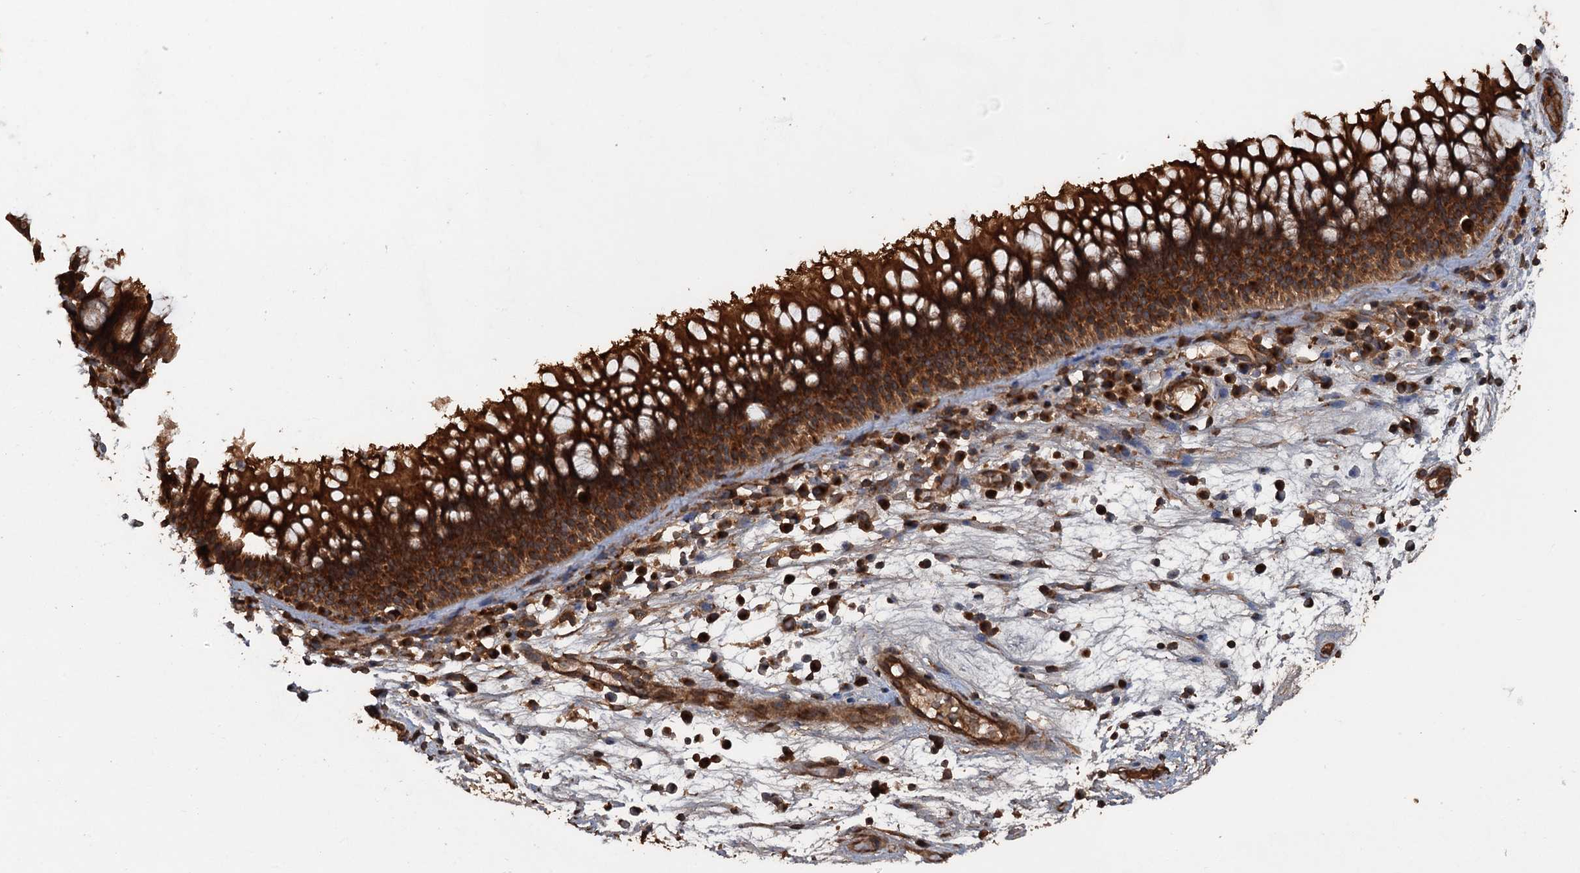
{"staining": {"intensity": "strong", "quantity": ">75%", "location": "cytoplasmic/membranous"}, "tissue": "nasopharynx", "cell_type": "Respiratory epithelial cells", "image_type": "normal", "snomed": [{"axis": "morphology", "description": "Normal tissue, NOS"}, {"axis": "morphology", "description": "Inflammation, NOS"}, {"axis": "morphology", "description": "Malignant melanoma, Metastatic site"}, {"axis": "topography", "description": "Nasopharynx"}], "caption": "Immunohistochemical staining of normal nasopharynx demonstrates >75% levels of strong cytoplasmic/membranous protein staining in about >75% of respiratory epithelial cells.", "gene": "GLE1", "patient": {"sex": "male", "age": 70}}